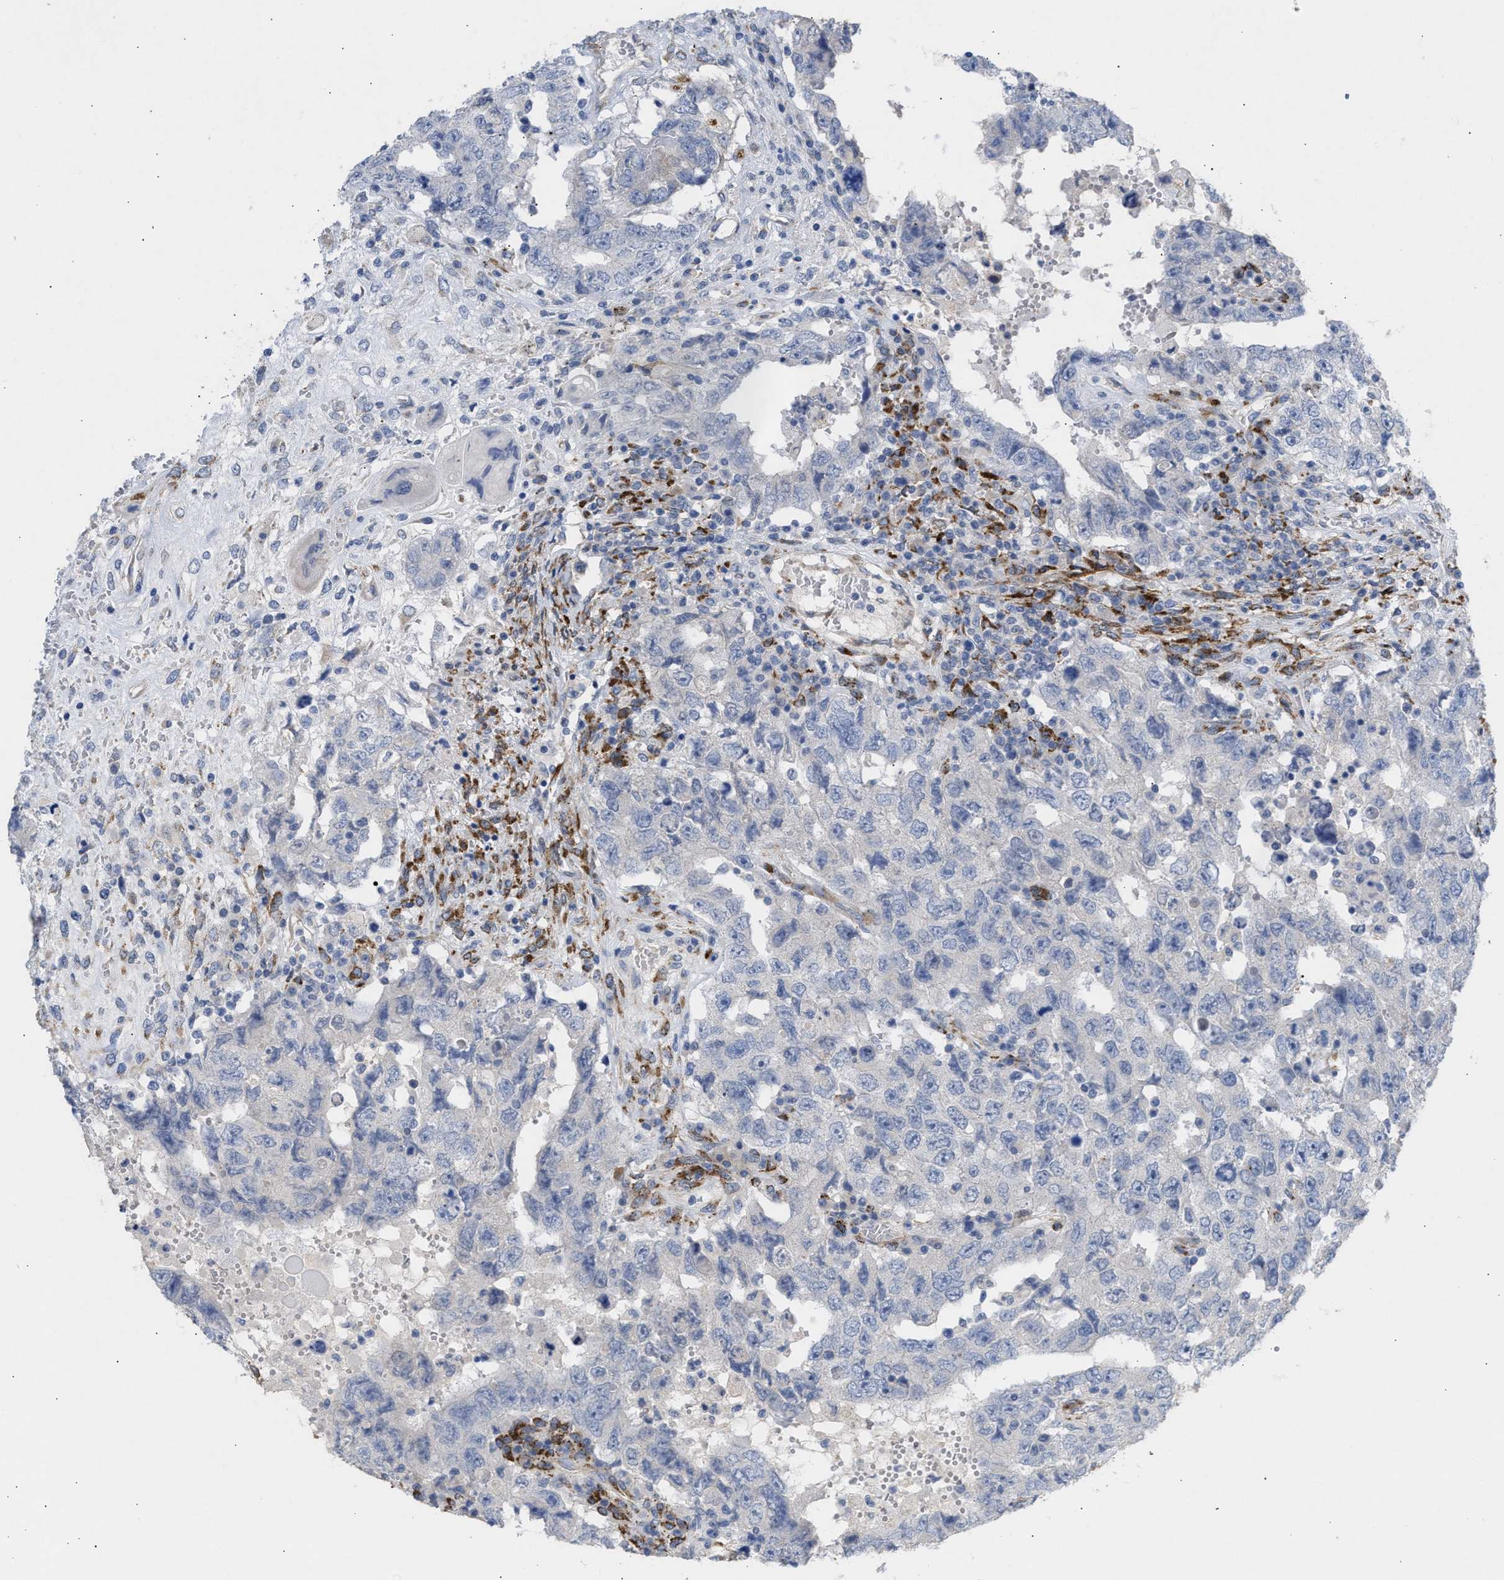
{"staining": {"intensity": "negative", "quantity": "none", "location": "none"}, "tissue": "testis cancer", "cell_type": "Tumor cells", "image_type": "cancer", "snomed": [{"axis": "morphology", "description": "Carcinoma, Embryonal, NOS"}, {"axis": "topography", "description": "Testis"}], "caption": "Embryonal carcinoma (testis) was stained to show a protein in brown. There is no significant positivity in tumor cells. Nuclei are stained in blue.", "gene": "SELENOM", "patient": {"sex": "male", "age": 26}}